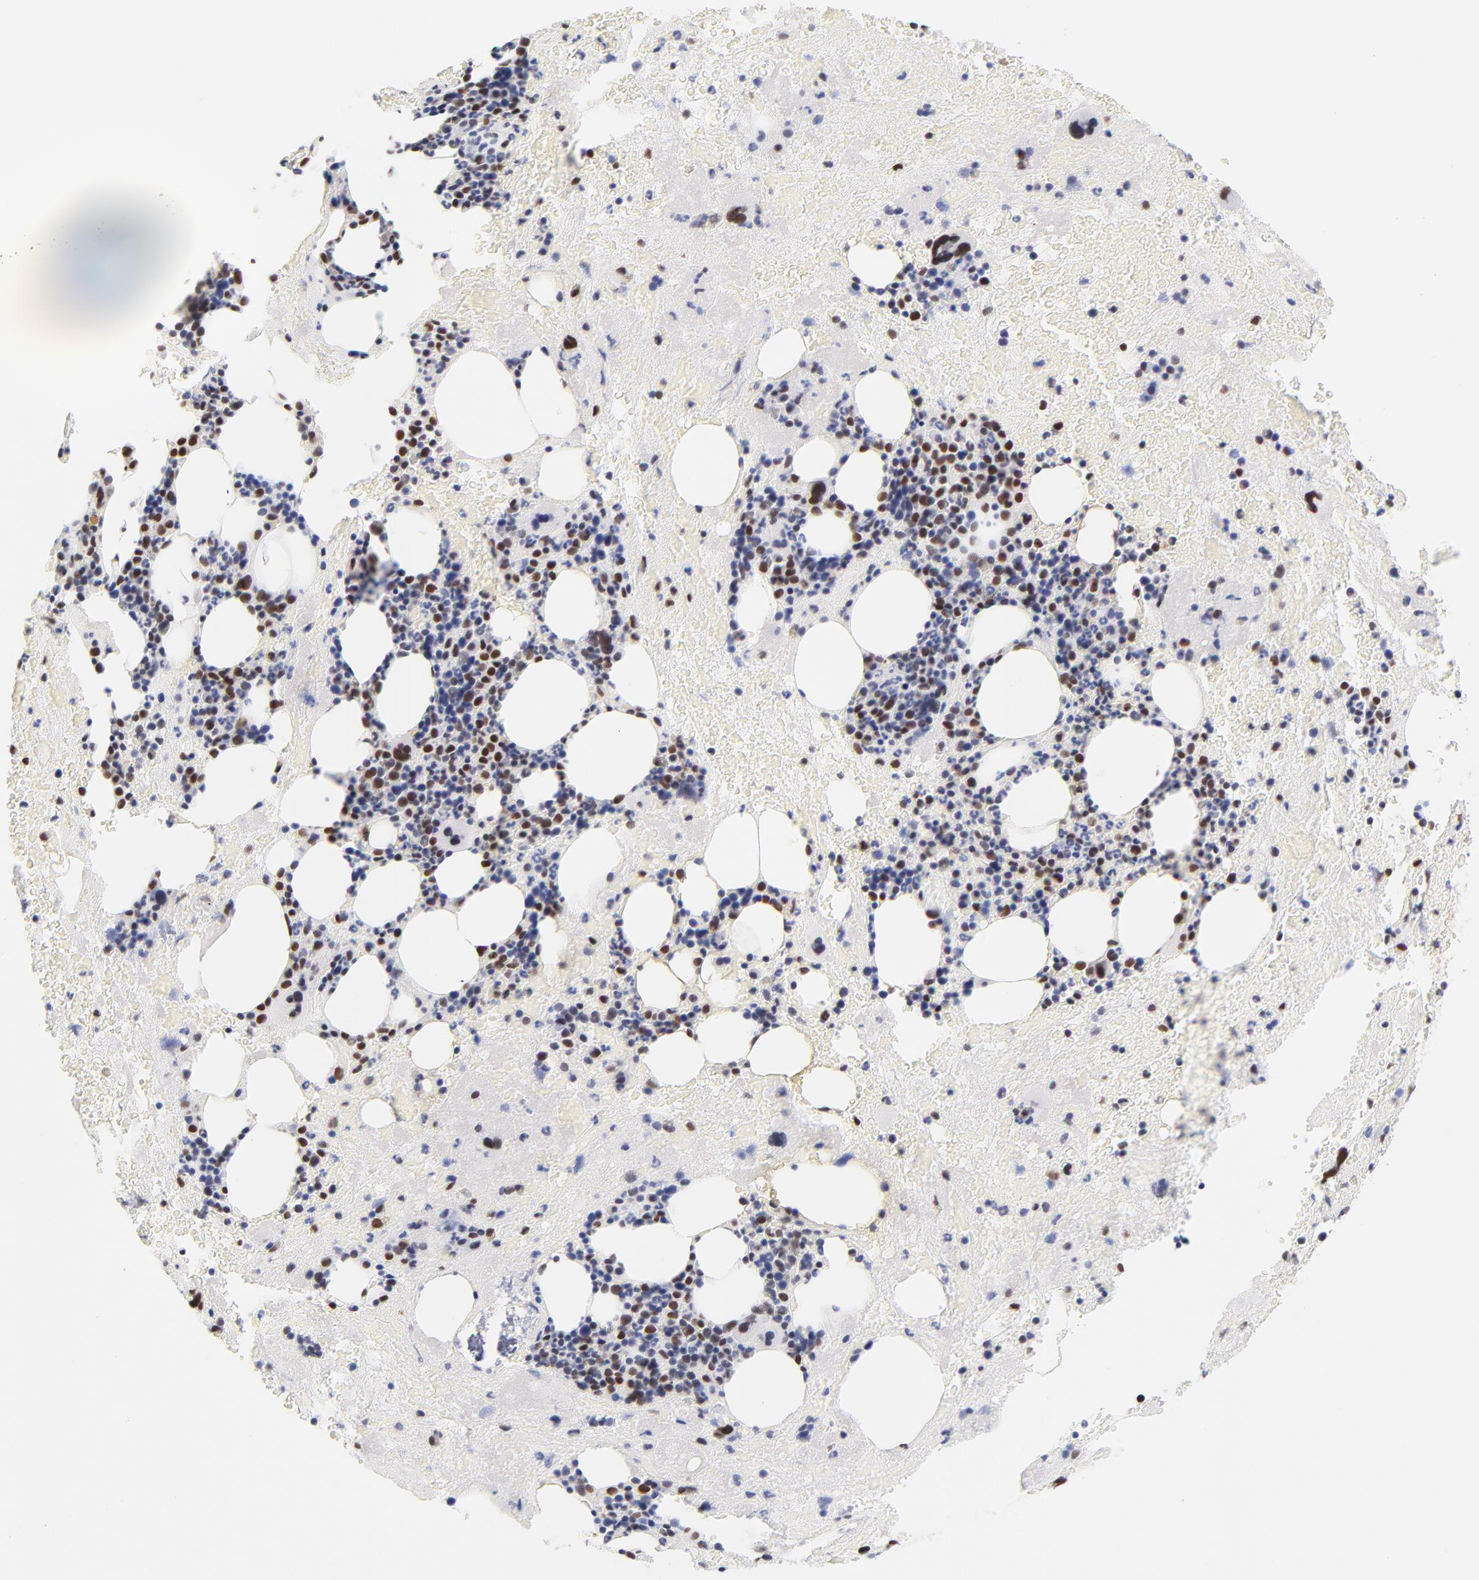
{"staining": {"intensity": "strong", "quantity": "<25%", "location": "nuclear"}, "tissue": "bone marrow", "cell_type": "Hematopoietic cells", "image_type": "normal", "snomed": [{"axis": "morphology", "description": "Normal tissue, NOS"}, {"axis": "topography", "description": "Bone marrow"}], "caption": "About <25% of hematopoietic cells in normal human bone marrow show strong nuclear protein staining as visualized by brown immunohistochemical staining.", "gene": "ZNF74", "patient": {"sex": "male", "age": 76}}